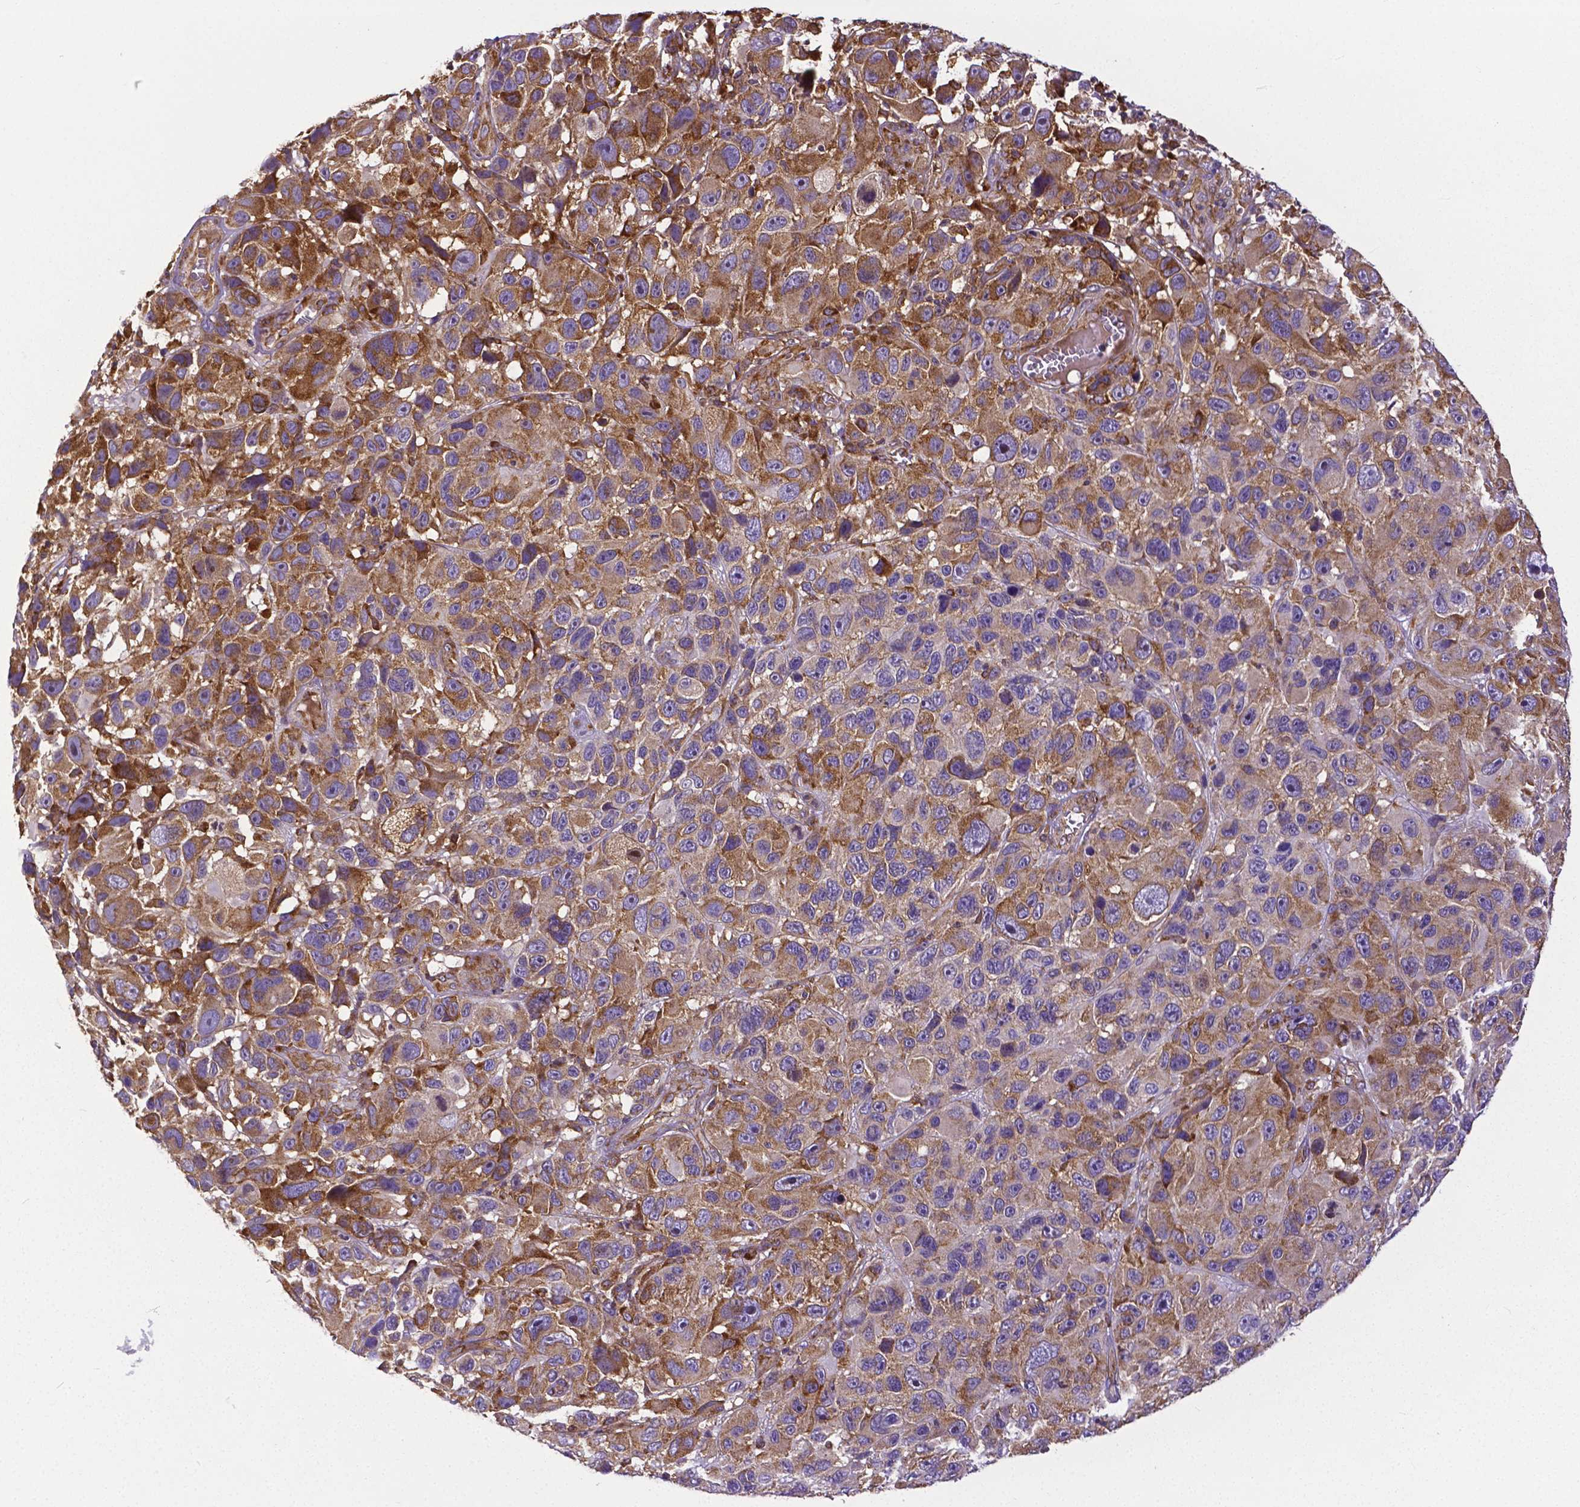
{"staining": {"intensity": "strong", "quantity": "25%-75%", "location": "cytoplasmic/membranous"}, "tissue": "melanoma", "cell_type": "Tumor cells", "image_type": "cancer", "snomed": [{"axis": "morphology", "description": "Malignant melanoma, NOS"}, {"axis": "topography", "description": "Skin"}], "caption": "IHC staining of melanoma, which displays high levels of strong cytoplasmic/membranous positivity in about 25%-75% of tumor cells indicating strong cytoplasmic/membranous protein staining. The staining was performed using DAB (brown) for protein detection and nuclei were counterstained in hematoxylin (blue).", "gene": "DICER1", "patient": {"sex": "male", "age": 53}}